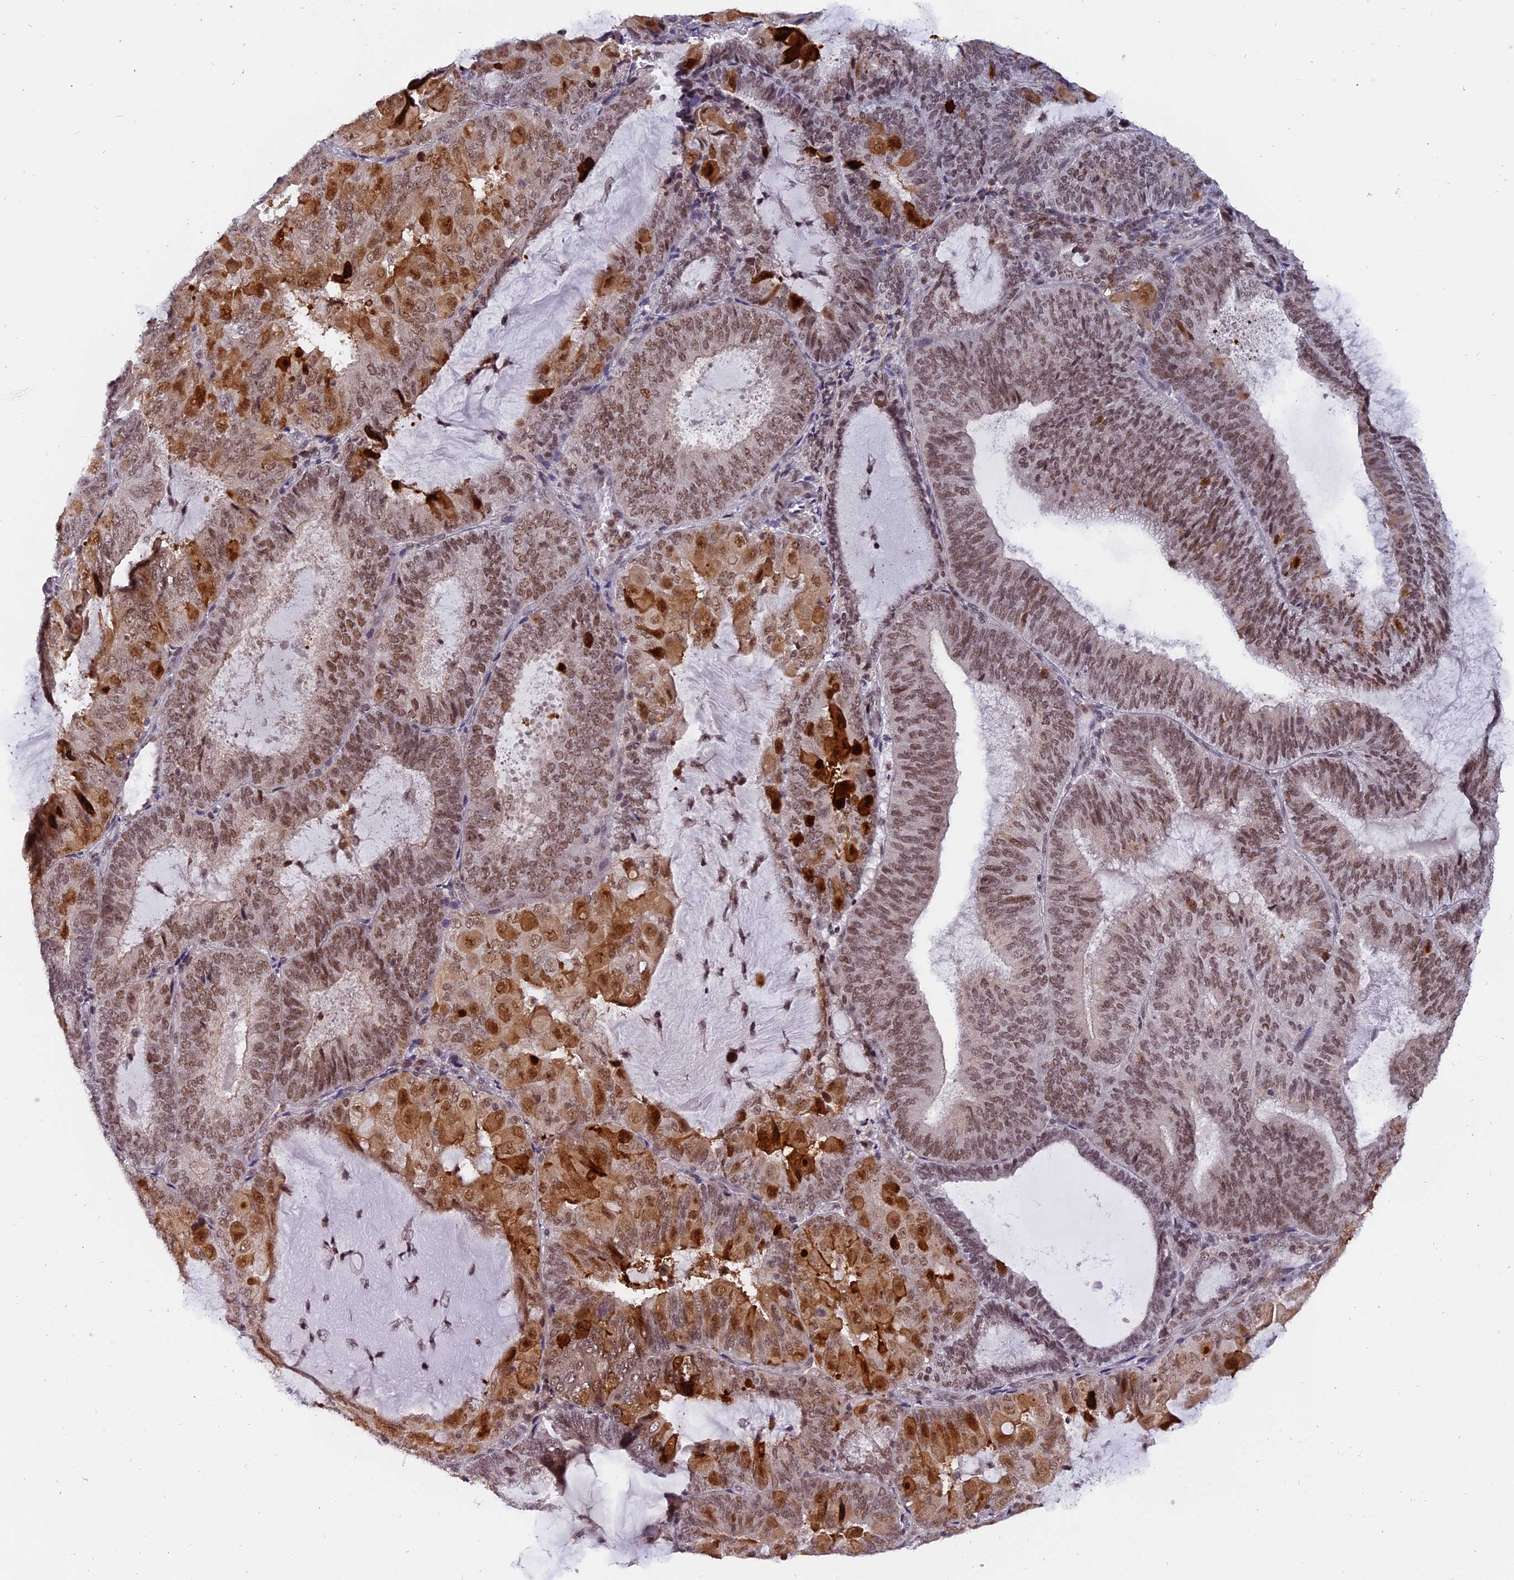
{"staining": {"intensity": "moderate", "quantity": ">75%", "location": "cytoplasmic/membranous,nuclear"}, "tissue": "endometrial cancer", "cell_type": "Tumor cells", "image_type": "cancer", "snomed": [{"axis": "morphology", "description": "Adenocarcinoma, NOS"}, {"axis": "topography", "description": "Endometrium"}], "caption": "Immunohistochemistry histopathology image of neoplastic tissue: endometrial adenocarcinoma stained using immunohistochemistry demonstrates medium levels of moderate protein expression localized specifically in the cytoplasmic/membranous and nuclear of tumor cells, appearing as a cytoplasmic/membranous and nuclear brown color.", "gene": "TADA3", "patient": {"sex": "female", "age": 81}}